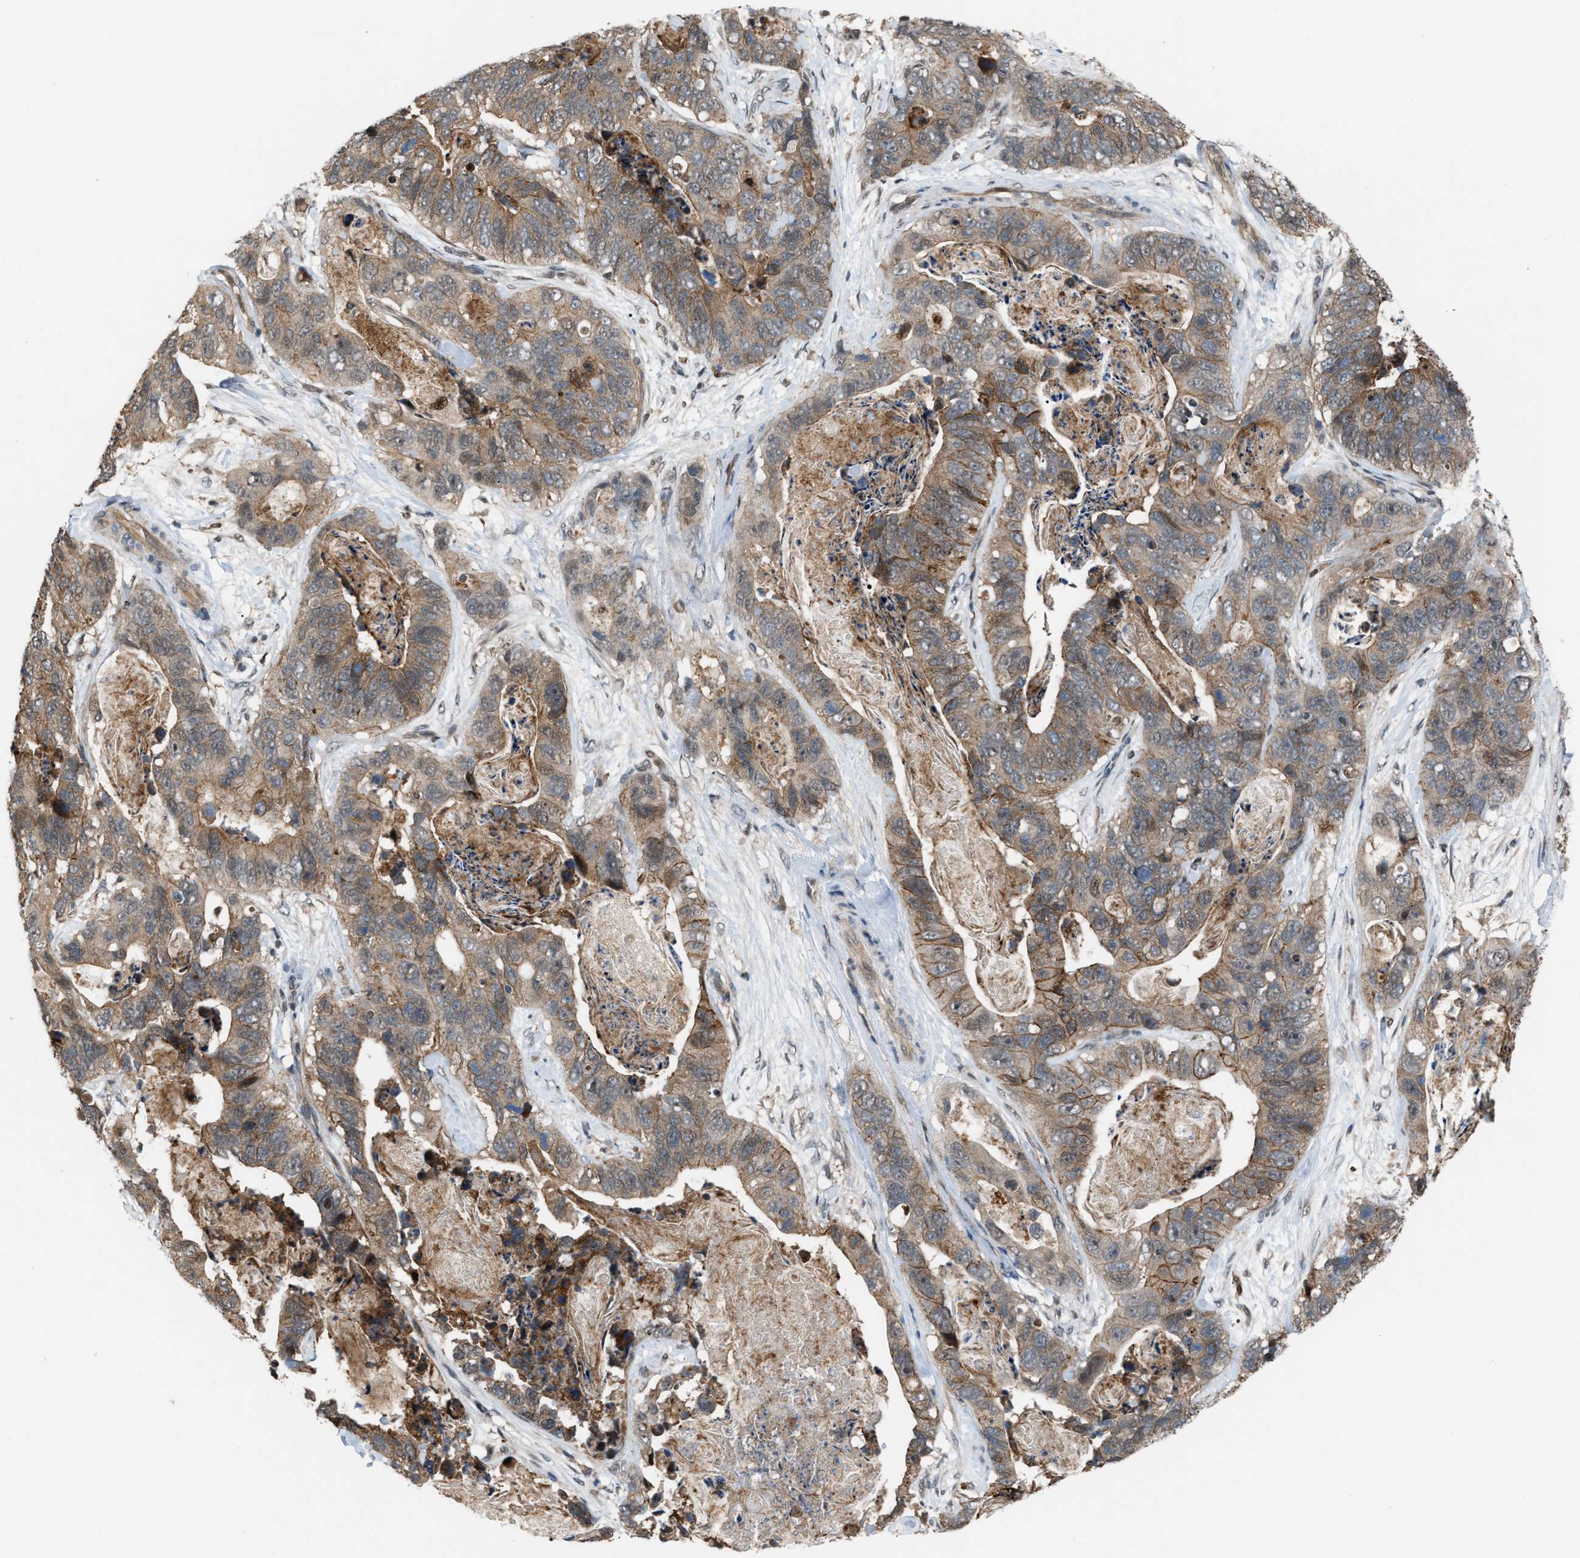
{"staining": {"intensity": "weak", "quantity": ">75%", "location": "cytoplasmic/membranous"}, "tissue": "stomach cancer", "cell_type": "Tumor cells", "image_type": "cancer", "snomed": [{"axis": "morphology", "description": "Adenocarcinoma, NOS"}, {"axis": "topography", "description": "Stomach"}], "caption": "A micrograph of adenocarcinoma (stomach) stained for a protein shows weak cytoplasmic/membranous brown staining in tumor cells.", "gene": "RFFL", "patient": {"sex": "female", "age": 89}}